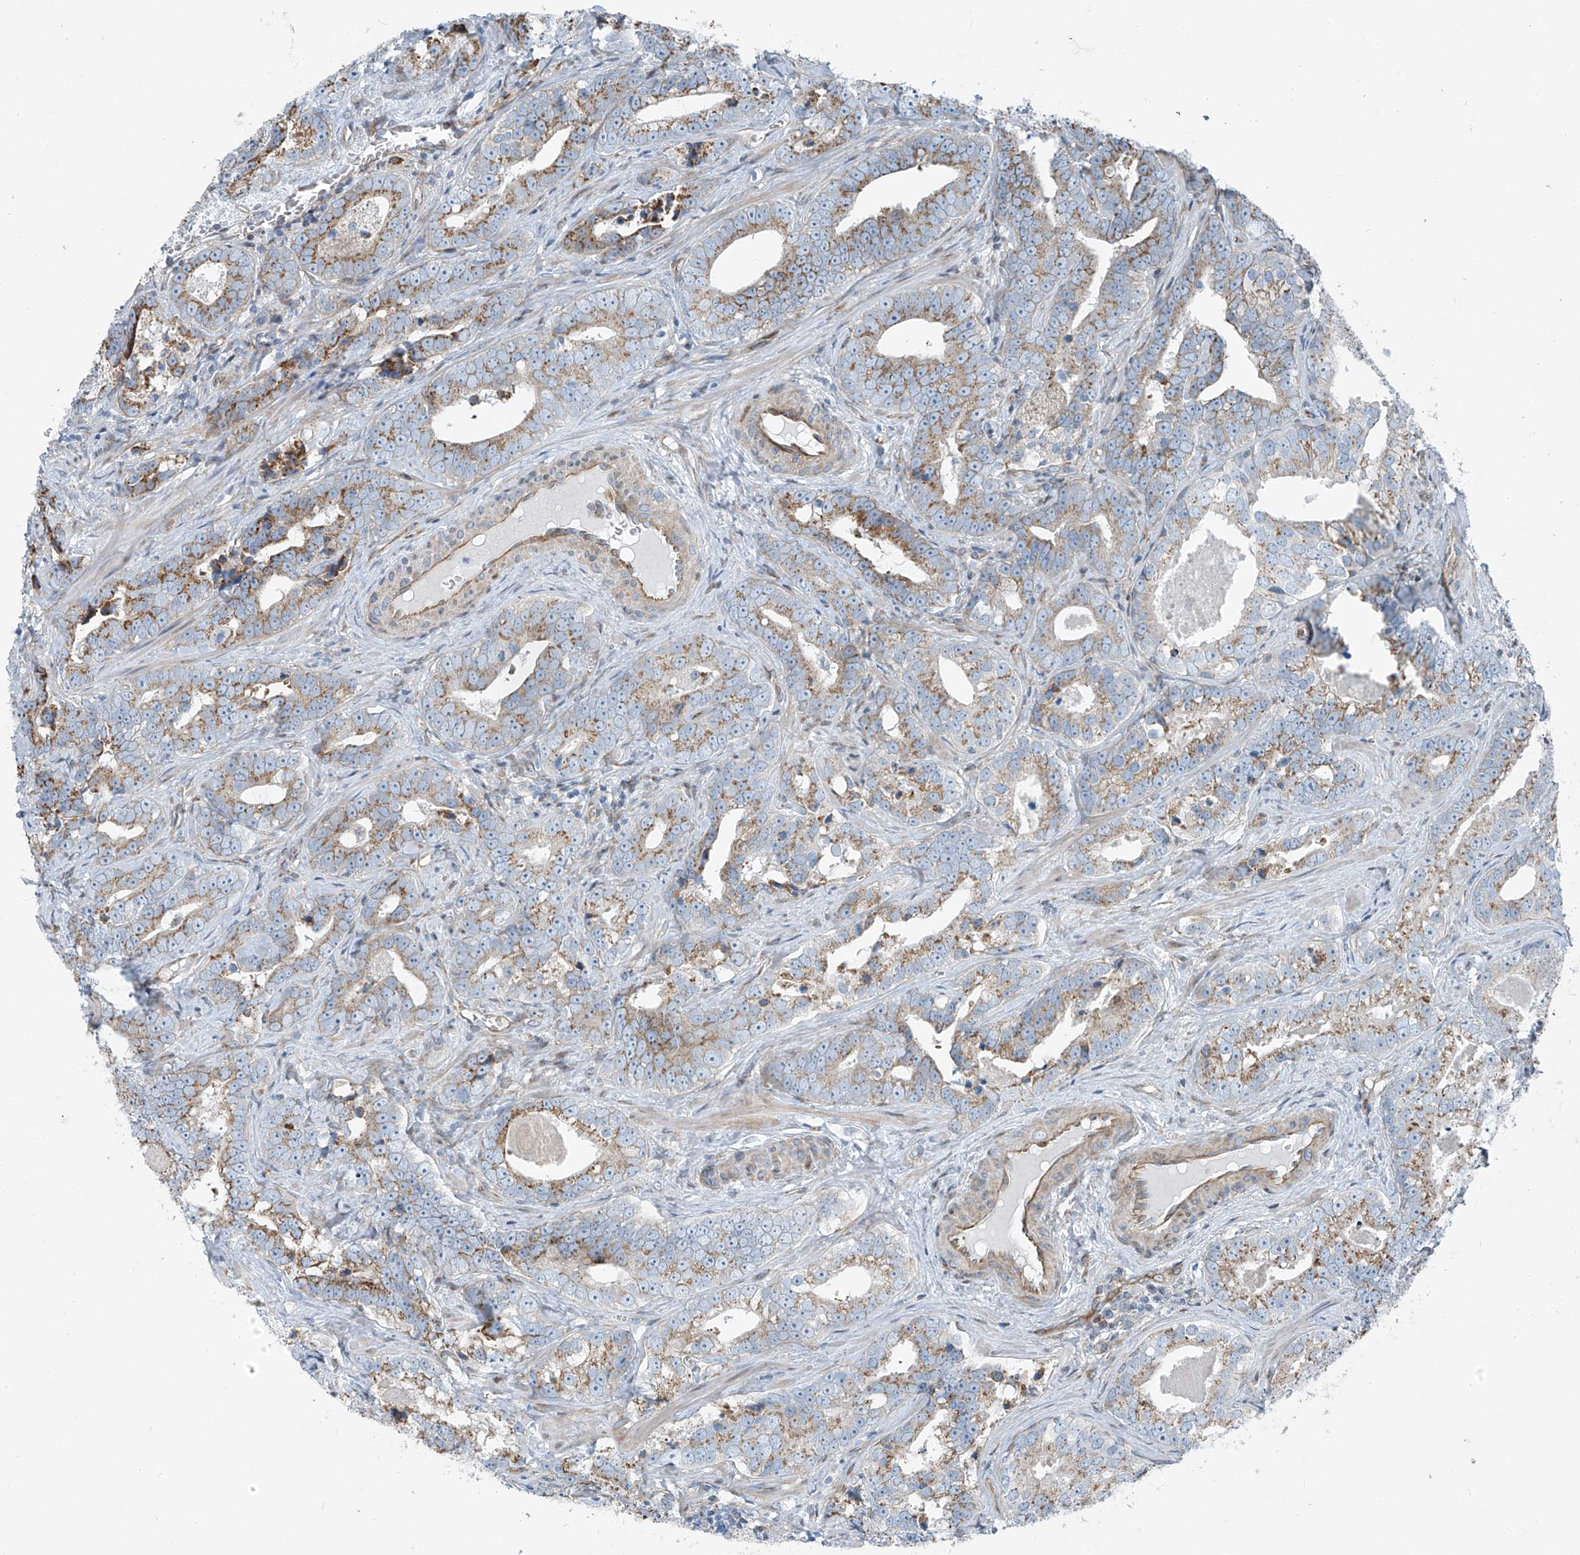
{"staining": {"intensity": "moderate", "quantity": ">75%", "location": "cytoplasmic/membranous"}, "tissue": "prostate cancer", "cell_type": "Tumor cells", "image_type": "cancer", "snomed": [{"axis": "morphology", "description": "Adenocarcinoma, High grade"}, {"axis": "topography", "description": "Prostate"}], "caption": "A brown stain highlights moderate cytoplasmic/membranous expression of a protein in high-grade adenocarcinoma (prostate) tumor cells. Using DAB (brown) and hematoxylin (blue) stains, captured at high magnification using brightfield microscopy.", "gene": "HIC2", "patient": {"sex": "male", "age": 62}}